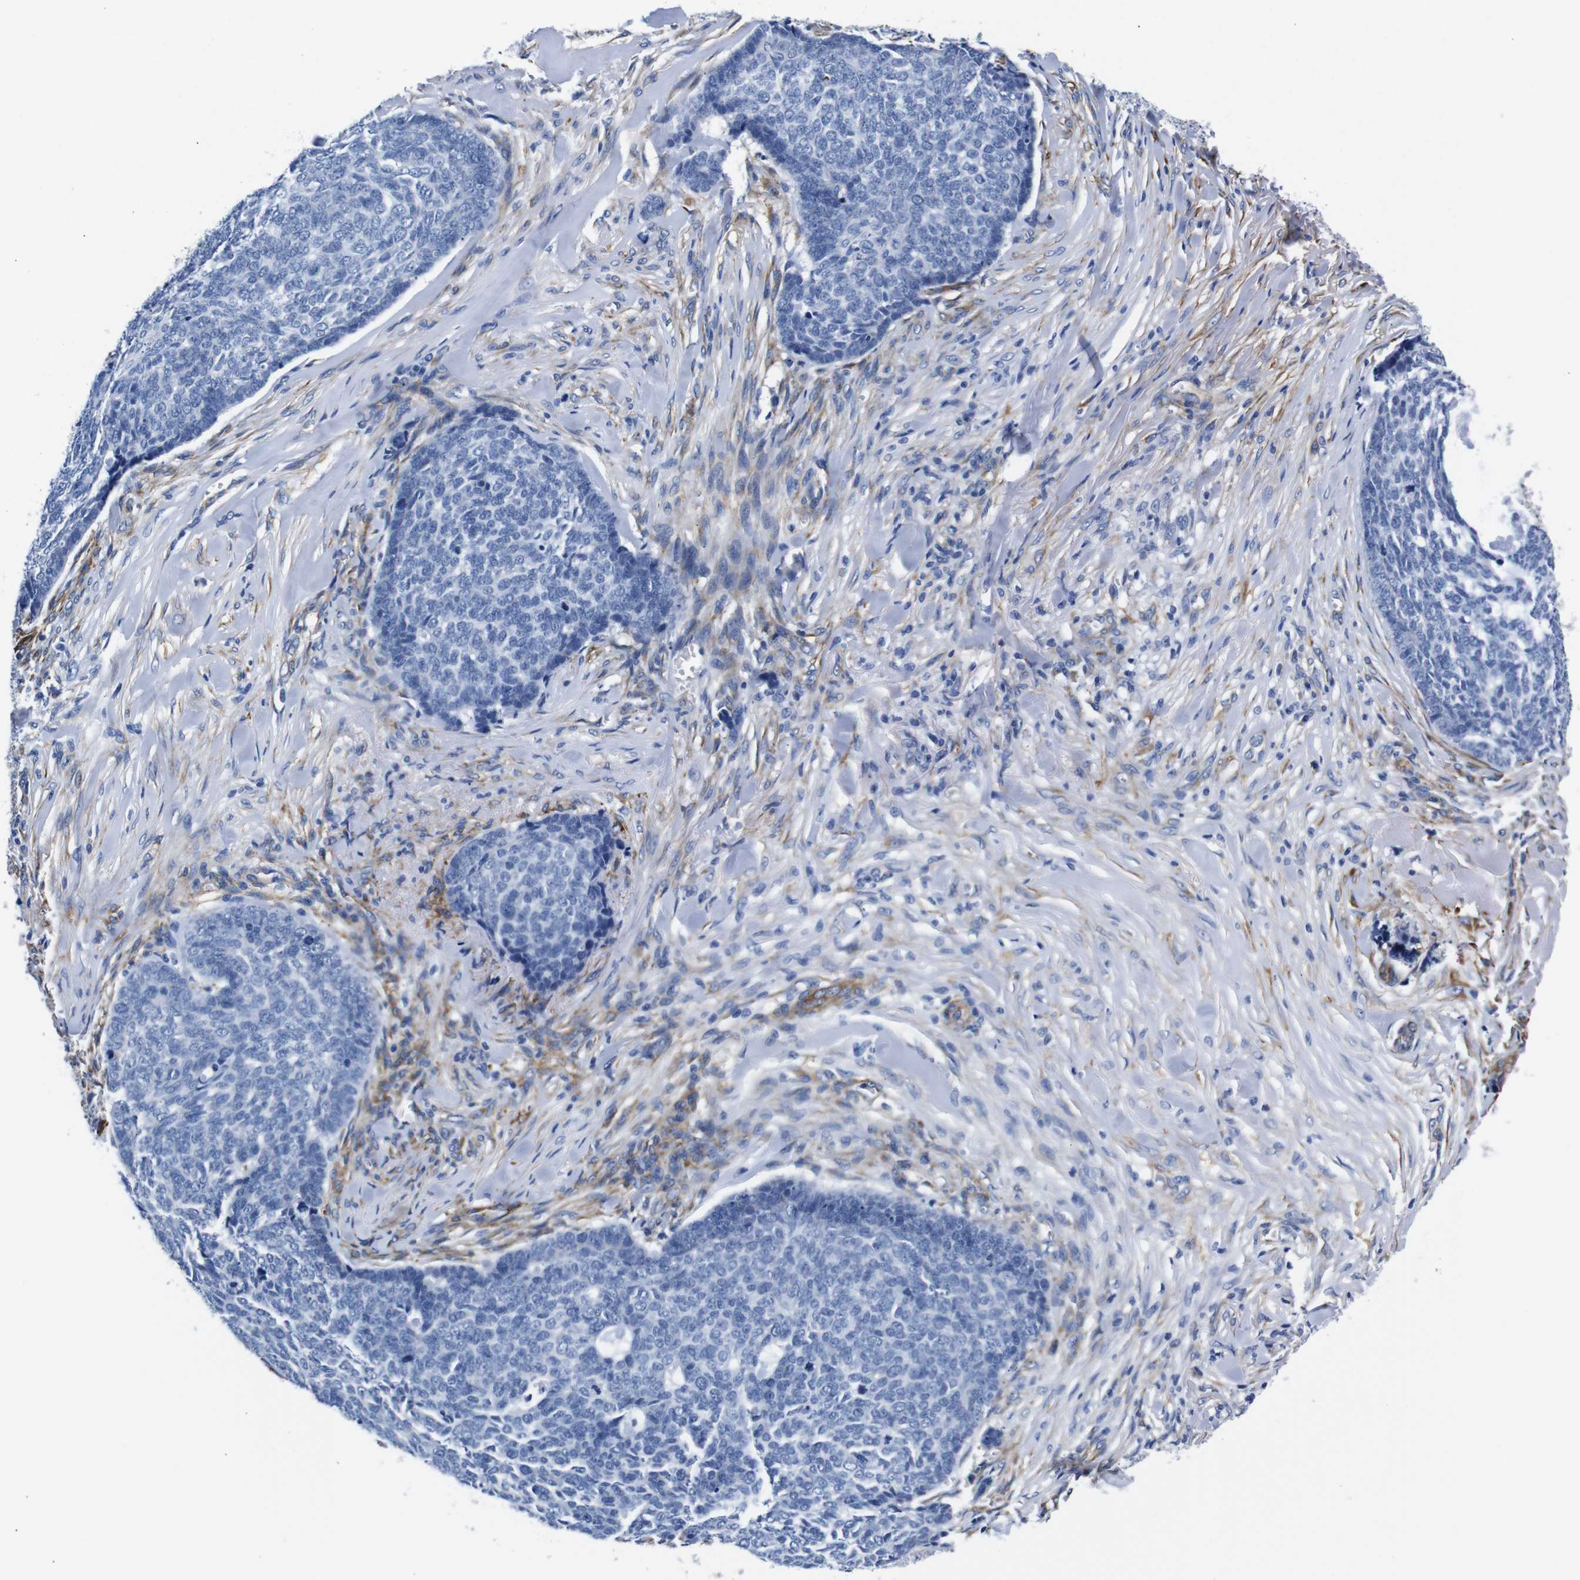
{"staining": {"intensity": "negative", "quantity": "none", "location": "none"}, "tissue": "skin cancer", "cell_type": "Tumor cells", "image_type": "cancer", "snomed": [{"axis": "morphology", "description": "Basal cell carcinoma"}, {"axis": "topography", "description": "Skin"}], "caption": "IHC micrograph of skin basal cell carcinoma stained for a protein (brown), which reveals no expression in tumor cells.", "gene": "LRIG1", "patient": {"sex": "male", "age": 84}}